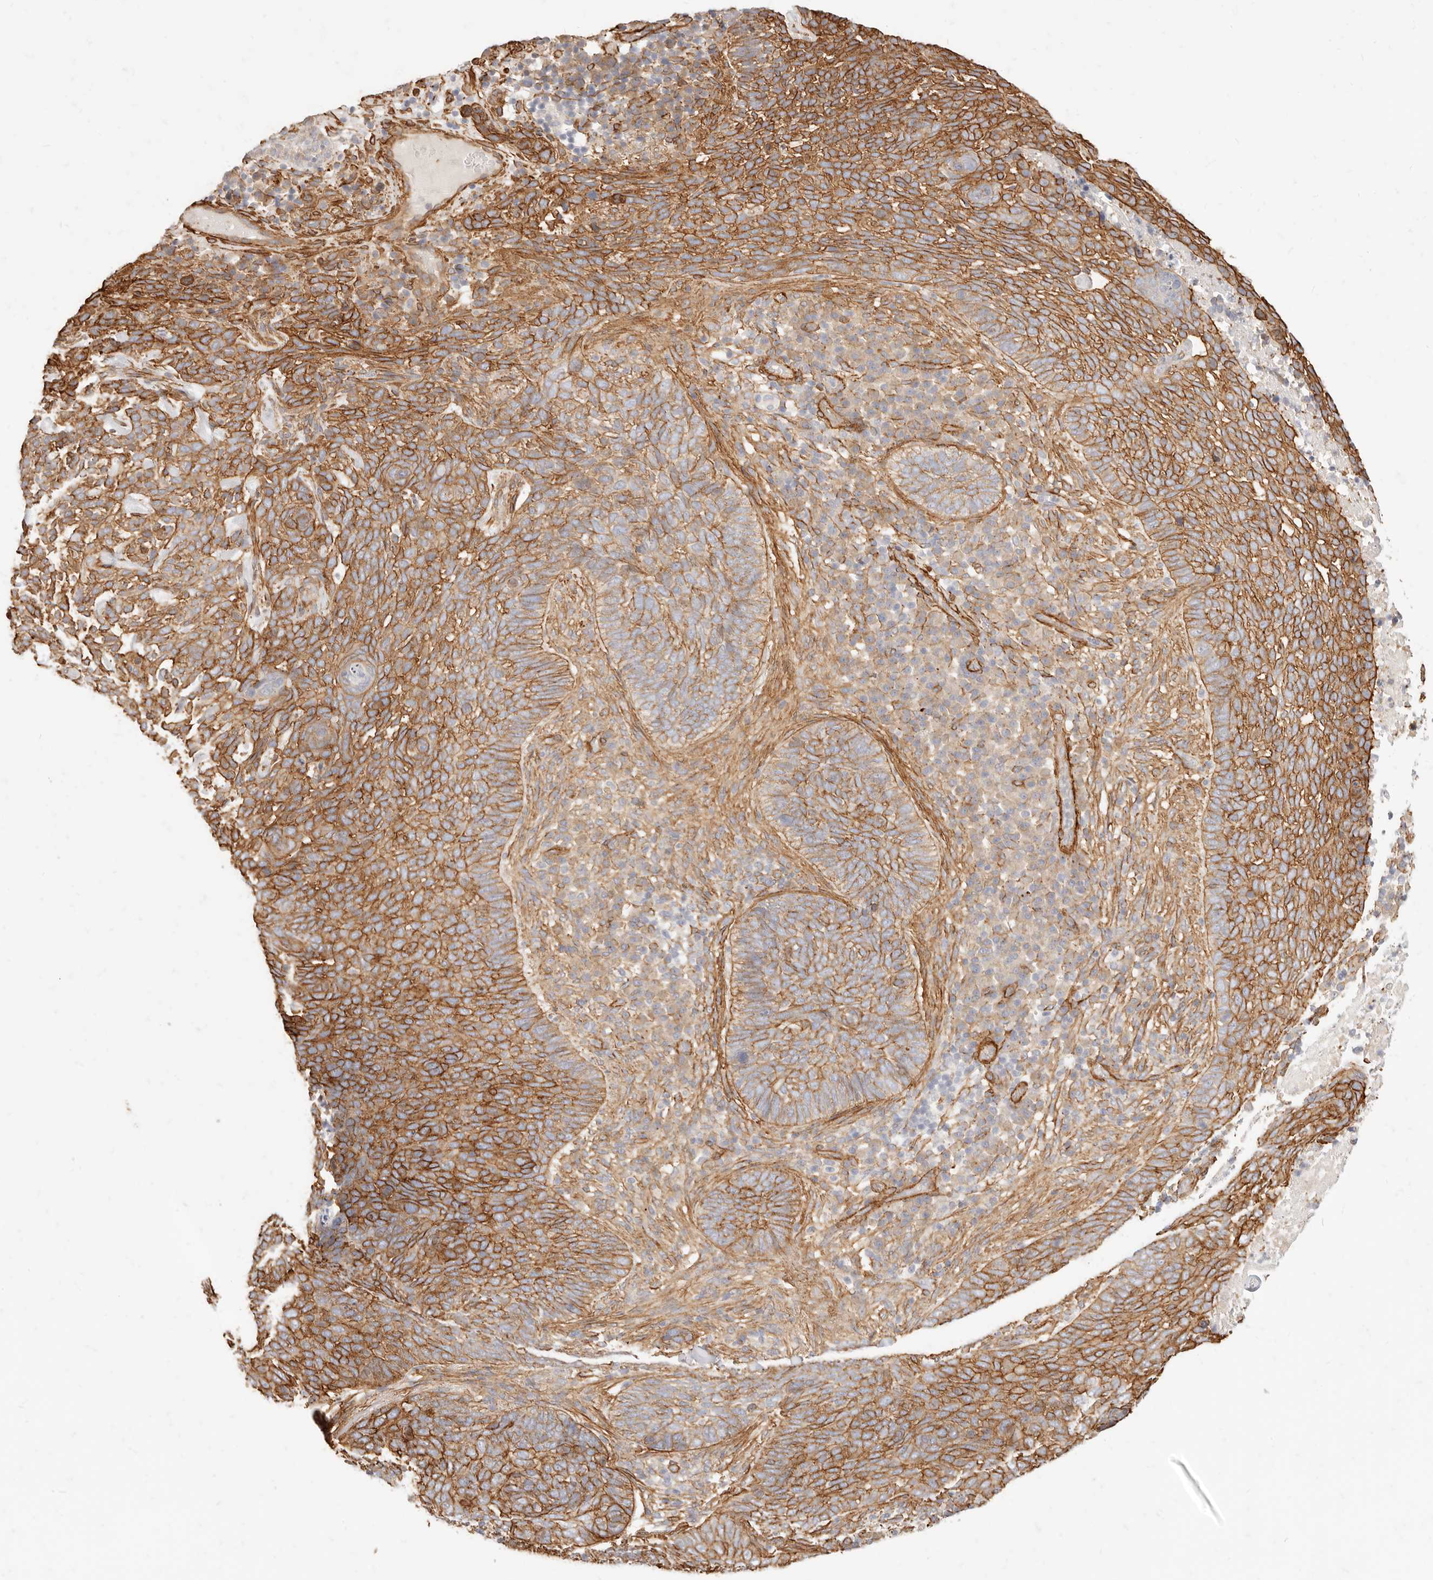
{"staining": {"intensity": "moderate", "quantity": ">75%", "location": "cytoplasmic/membranous"}, "tissue": "skin cancer", "cell_type": "Tumor cells", "image_type": "cancer", "snomed": [{"axis": "morphology", "description": "Basal cell carcinoma"}, {"axis": "topography", "description": "Skin"}], "caption": "Human skin cancer stained for a protein (brown) demonstrates moderate cytoplasmic/membranous positive expression in approximately >75% of tumor cells.", "gene": "TMTC2", "patient": {"sex": "female", "age": 64}}